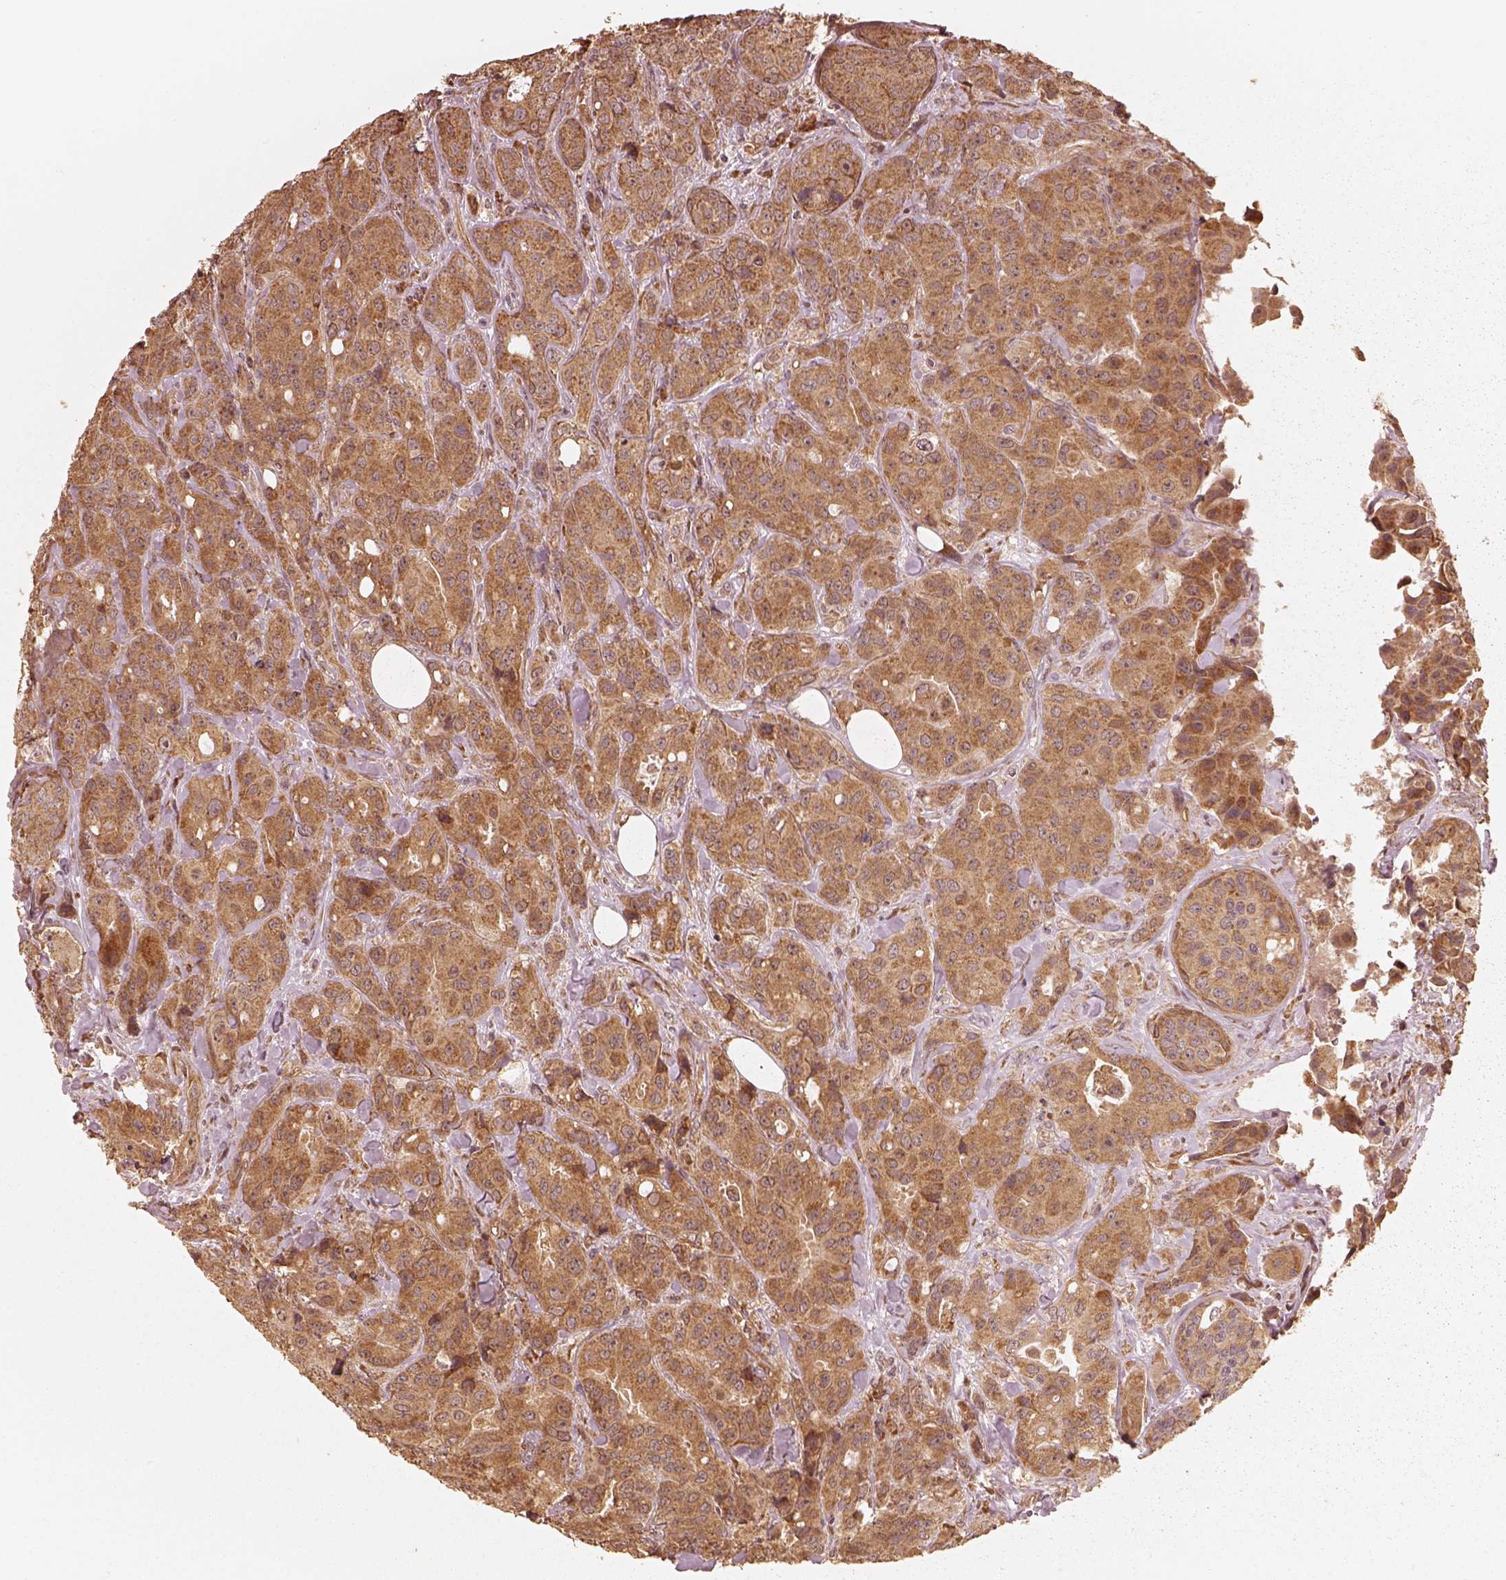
{"staining": {"intensity": "moderate", "quantity": ">75%", "location": "cytoplasmic/membranous"}, "tissue": "breast cancer", "cell_type": "Tumor cells", "image_type": "cancer", "snomed": [{"axis": "morphology", "description": "Duct carcinoma"}, {"axis": "topography", "description": "Breast"}], "caption": "Breast cancer (invasive ductal carcinoma) stained for a protein (brown) exhibits moderate cytoplasmic/membranous positive positivity in about >75% of tumor cells.", "gene": "DNAJC25", "patient": {"sex": "female", "age": 43}}